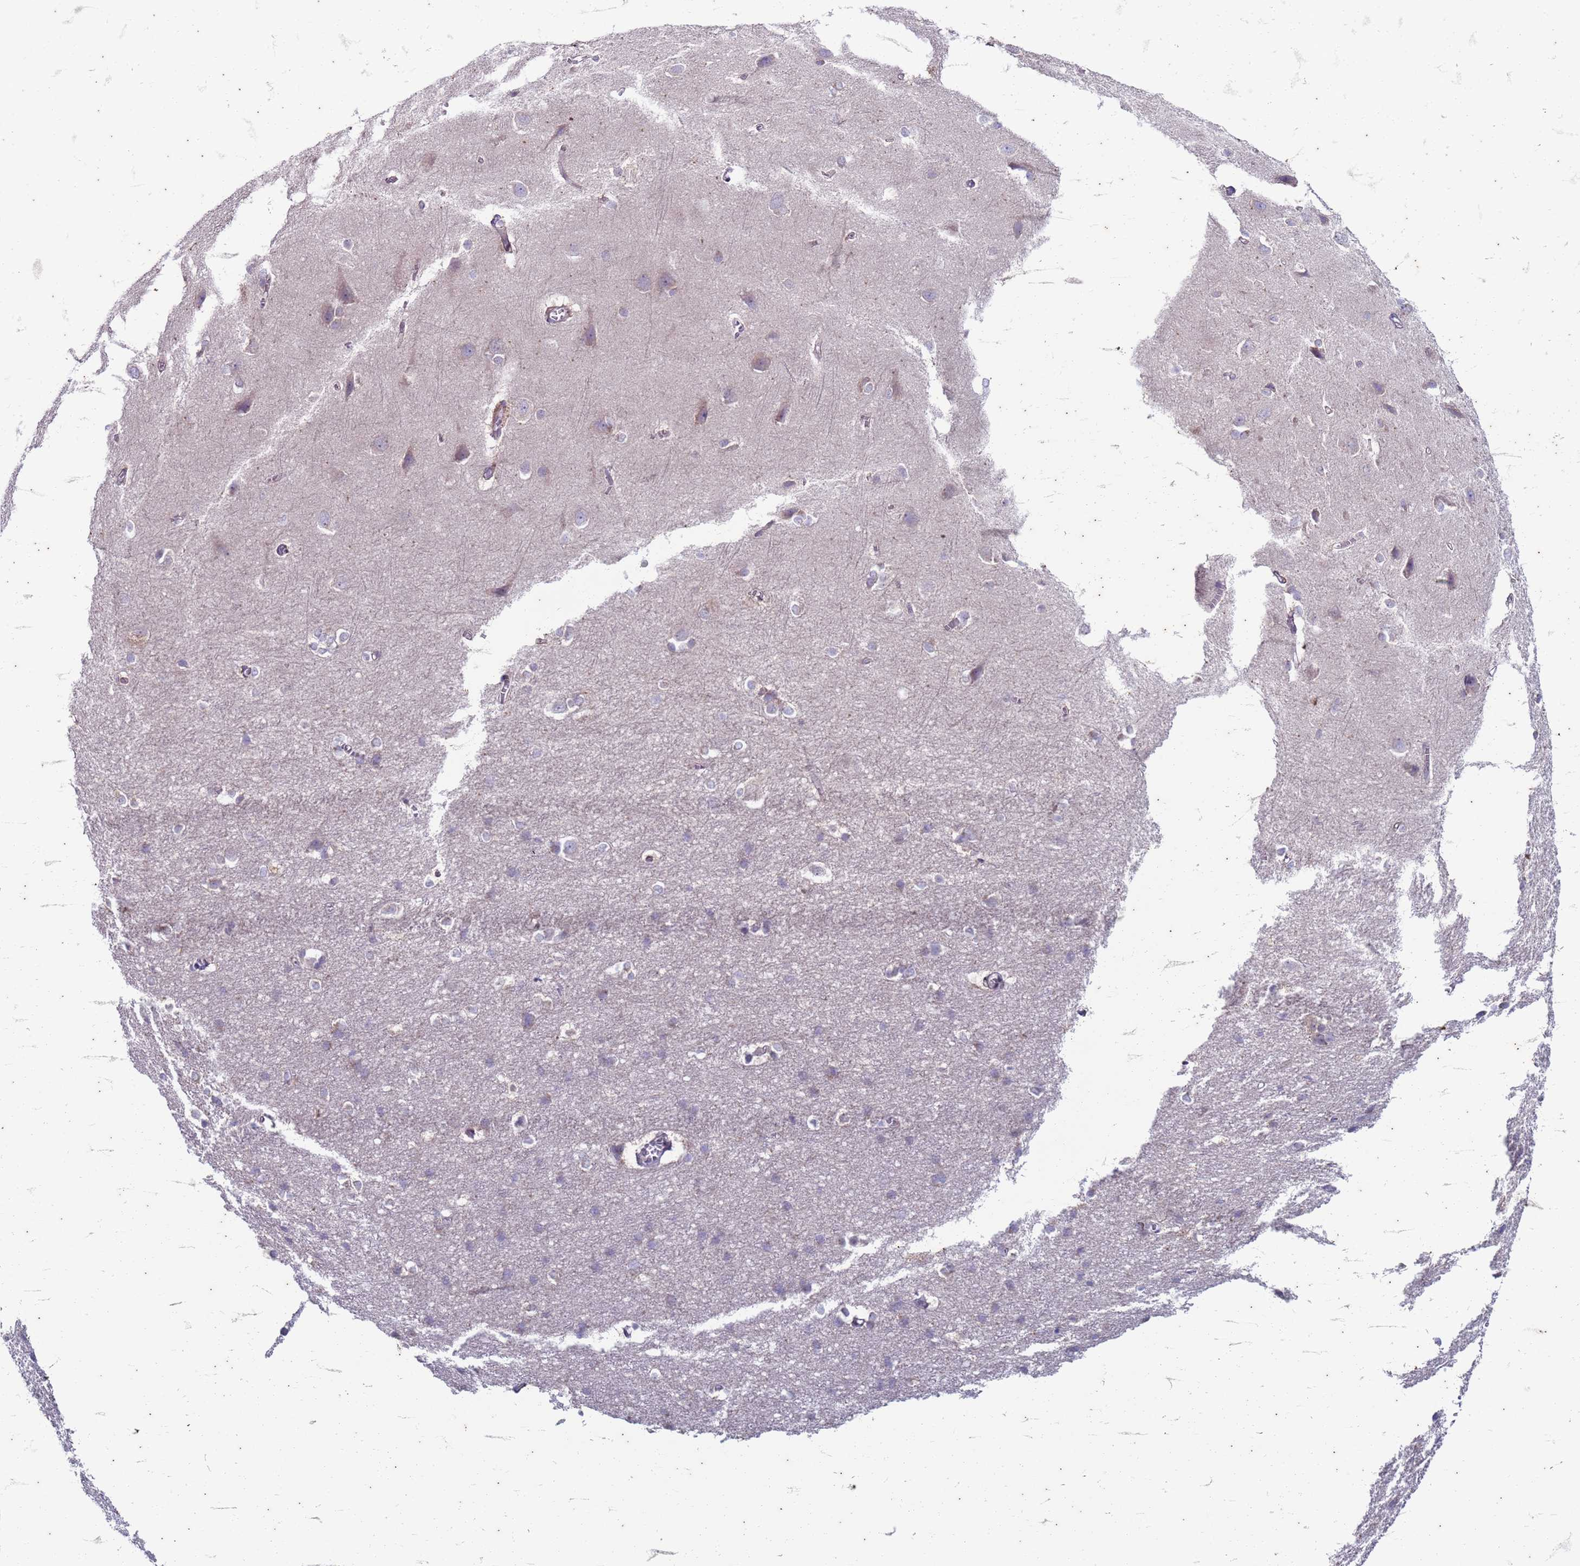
{"staining": {"intensity": "negative", "quantity": "none", "location": "none"}, "tissue": "cerebral cortex", "cell_type": "Endothelial cells", "image_type": "normal", "snomed": [{"axis": "morphology", "description": "Normal tissue, NOS"}, {"axis": "topography", "description": "Cerebral cortex"}], "caption": "The image shows no significant positivity in endothelial cells of cerebral cortex.", "gene": "SUCO", "patient": {"sex": "male", "age": 37}}